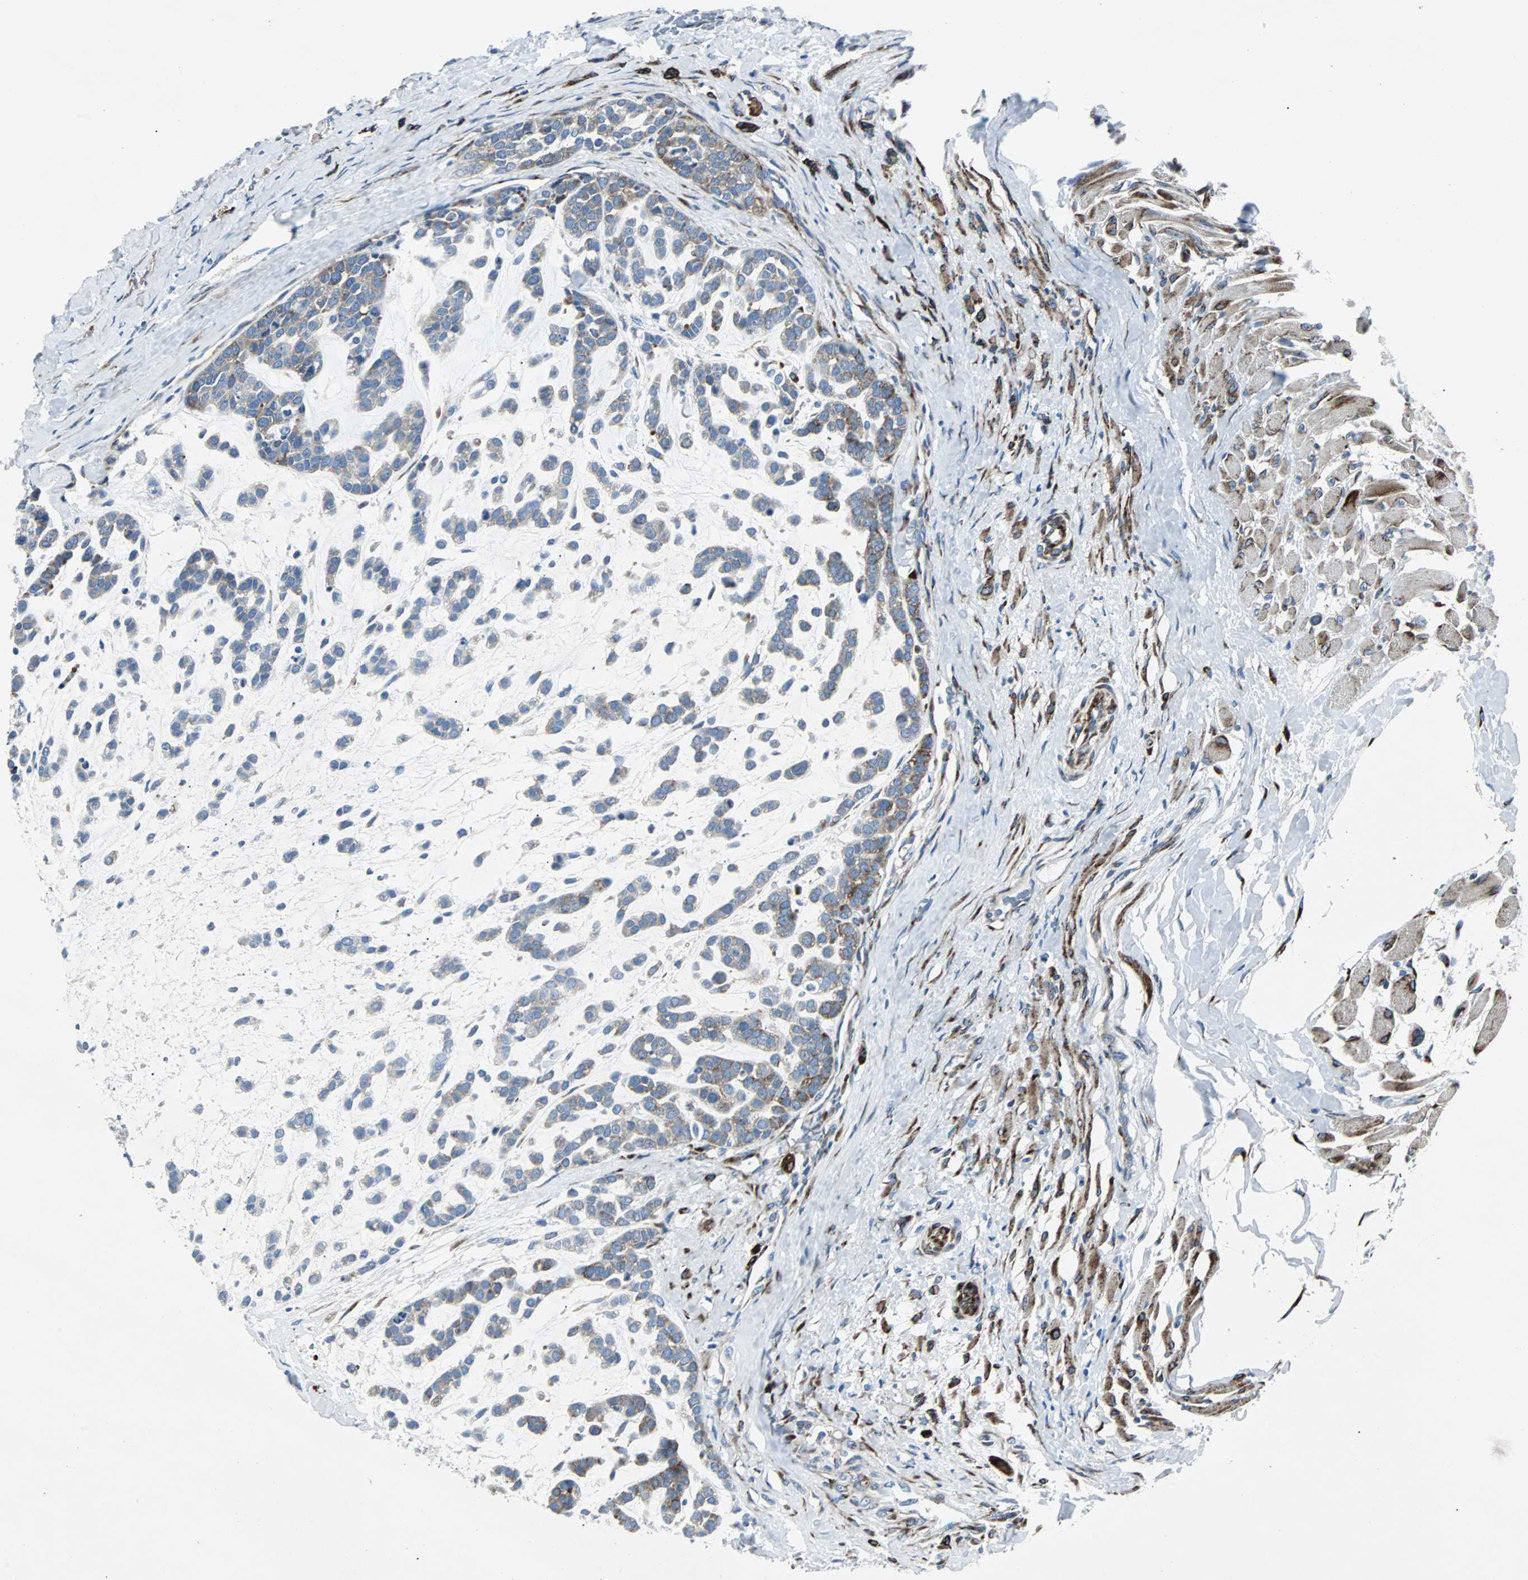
{"staining": {"intensity": "moderate", "quantity": ">75%", "location": "cytoplasmic/membranous"}, "tissue": "head and neck cancer", "cell_type": "Tumor cells", "image_type": "cancer", "snomed": [{"axis": "morphology", "description": "Adenocarcinoma, NOS"}, {"axis": "morphology", "description": "Adenoma, NOS"}, {"axis": "topography", "description": "Head-Neck"}], "caption": "Immunohistochemistry (IHC) (DAB) staining of human head and neck cancer (adenoma) demonstrates moderate cytoplasmic/membranous protein staining in about >75% of tumor cells. Ihc stains the protein in brown and the nuclei are stained blue.", "gene": "BBC3", "patient": {"sex": "female", "age": 55}}